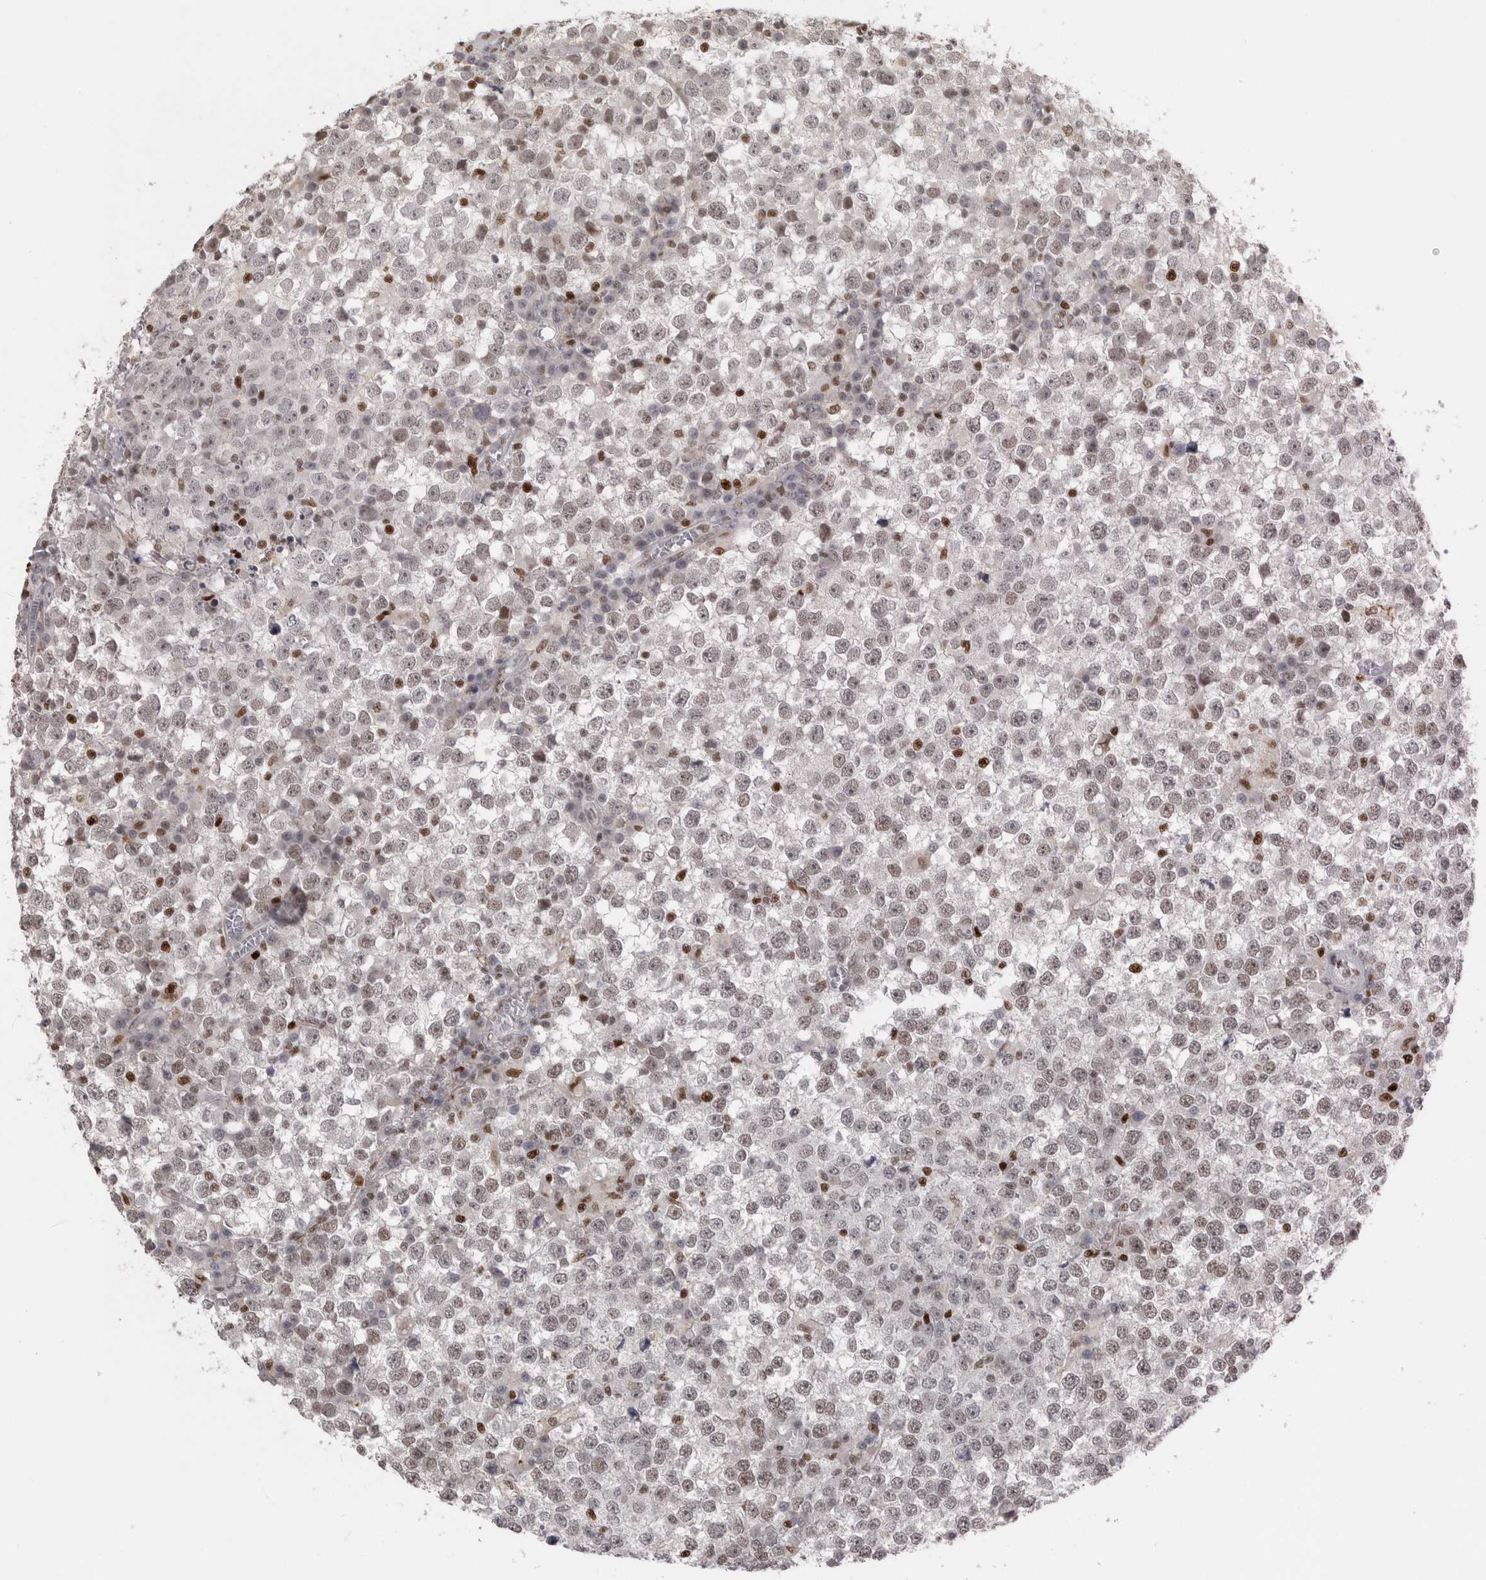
{"staining": {"intensity": "weak", "quantity": "25%-75%", "location": "nuclear"}, "tissue": "testis cancer", "cell_type": "Tumor cells", "image_type": "cancer", "snomed": [{"axis": "morphology", "description": "Seminoma, NOS"}, {"axis": "topography", "description": "Testis"}], "caption": "Human testis seminoma stained with a protein marker shows weak staining in tumor cells.", "gene": "SRARP", "patient": {"sex": "male", "age": 65}}